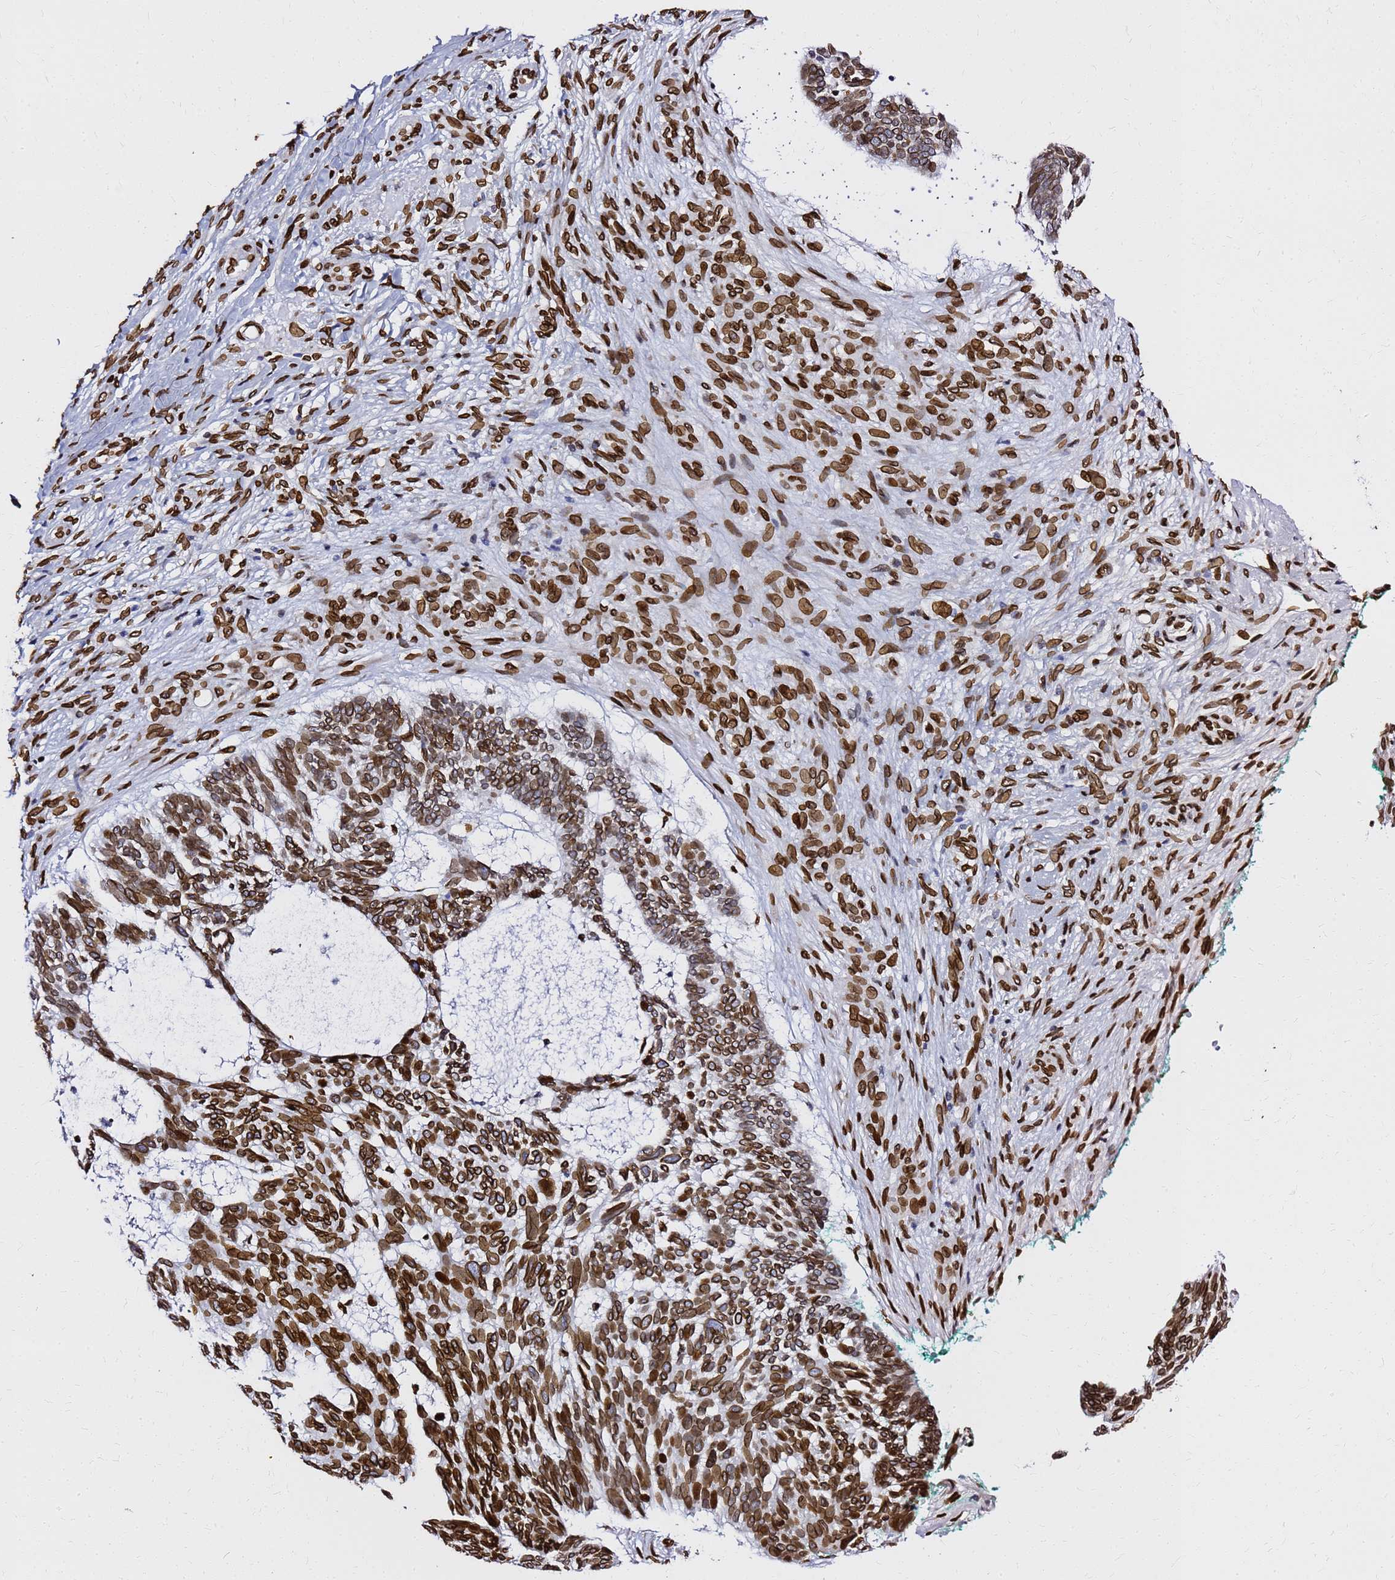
{"staining": {"intensity": "strong", "quantity": "25%-75%", "location": "cytoplasmic/membranous,nuclear"}, "tissue": "skin cancer", "cell_type": "Tumor cells", "image_type": "cancer", "snomed": [{"axis": "morphology", "description": "Basal cell carcinoma"}, {"axis": "topography", "description": "Skin"}], "caption": "DAB immunohistochemical staining of skin cancer reveals strong cytoplasmic/membranous and nuclear protein positivity in approximately 25%-75% of tumor cells.", "gene": "C6orf141", "patient": {"sex": "male", "age": 88}}